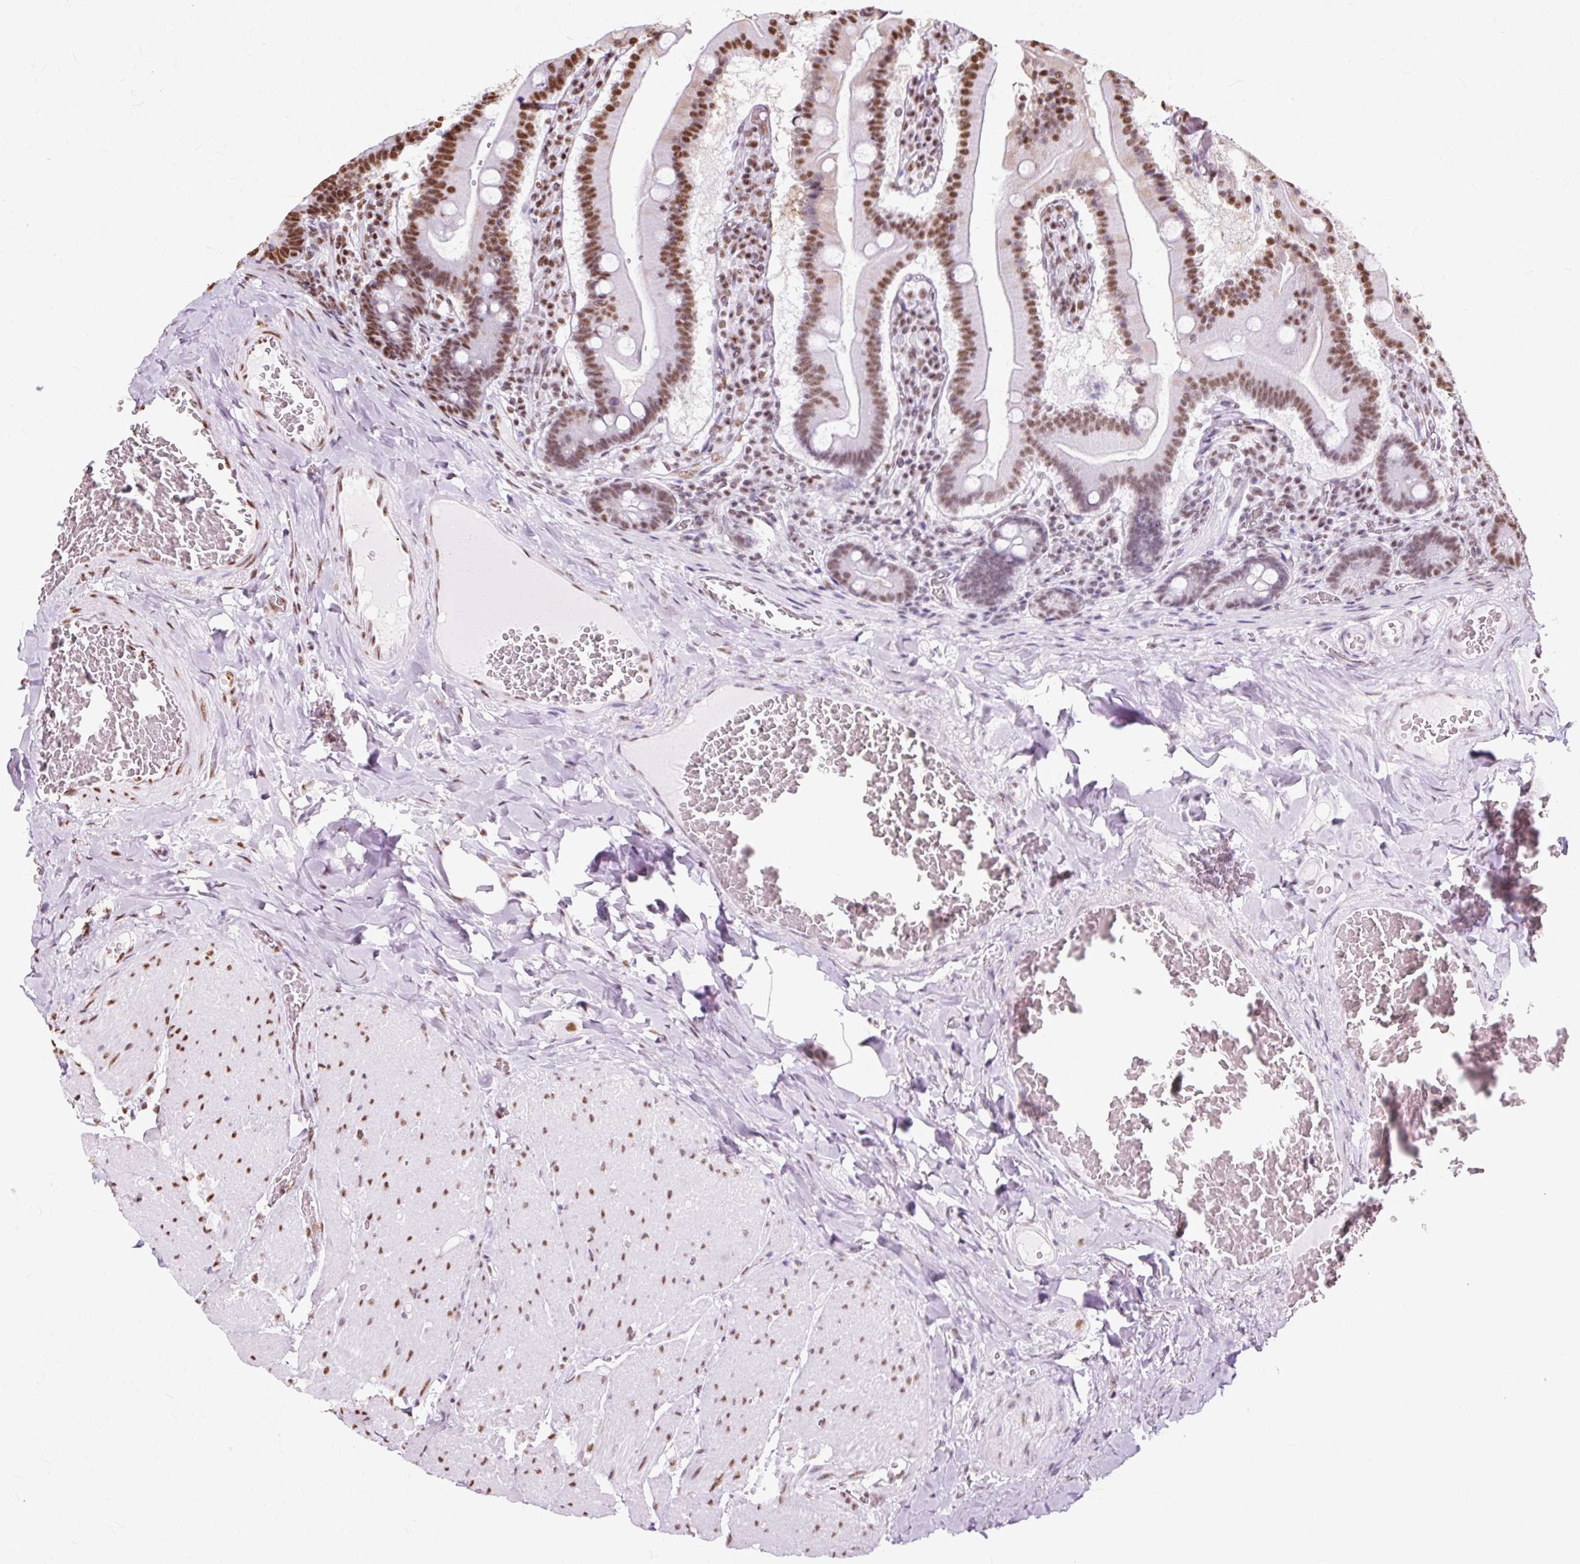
{"staining": {"intensity": "strong", "quantity": "25%-75%", "location": "nuclear"}, "tissue": "duodenum", "cell_type": "Glandular cells", "image_type": "normal", "snomed": [{"axis": "morphology", "description": "Normal tissue, NOS"}, {"axis": "topography", "description": "Duodenum"}], "caption": "Duodenum stained with DAB immunohistochemistry exhibits high levels of strong nuclear staining in approximately 25%-75% of glandular cells. Nuclei are stained in blue.", "gene": "XRCC6", "patient": {"sex": "female", "age": 62}}